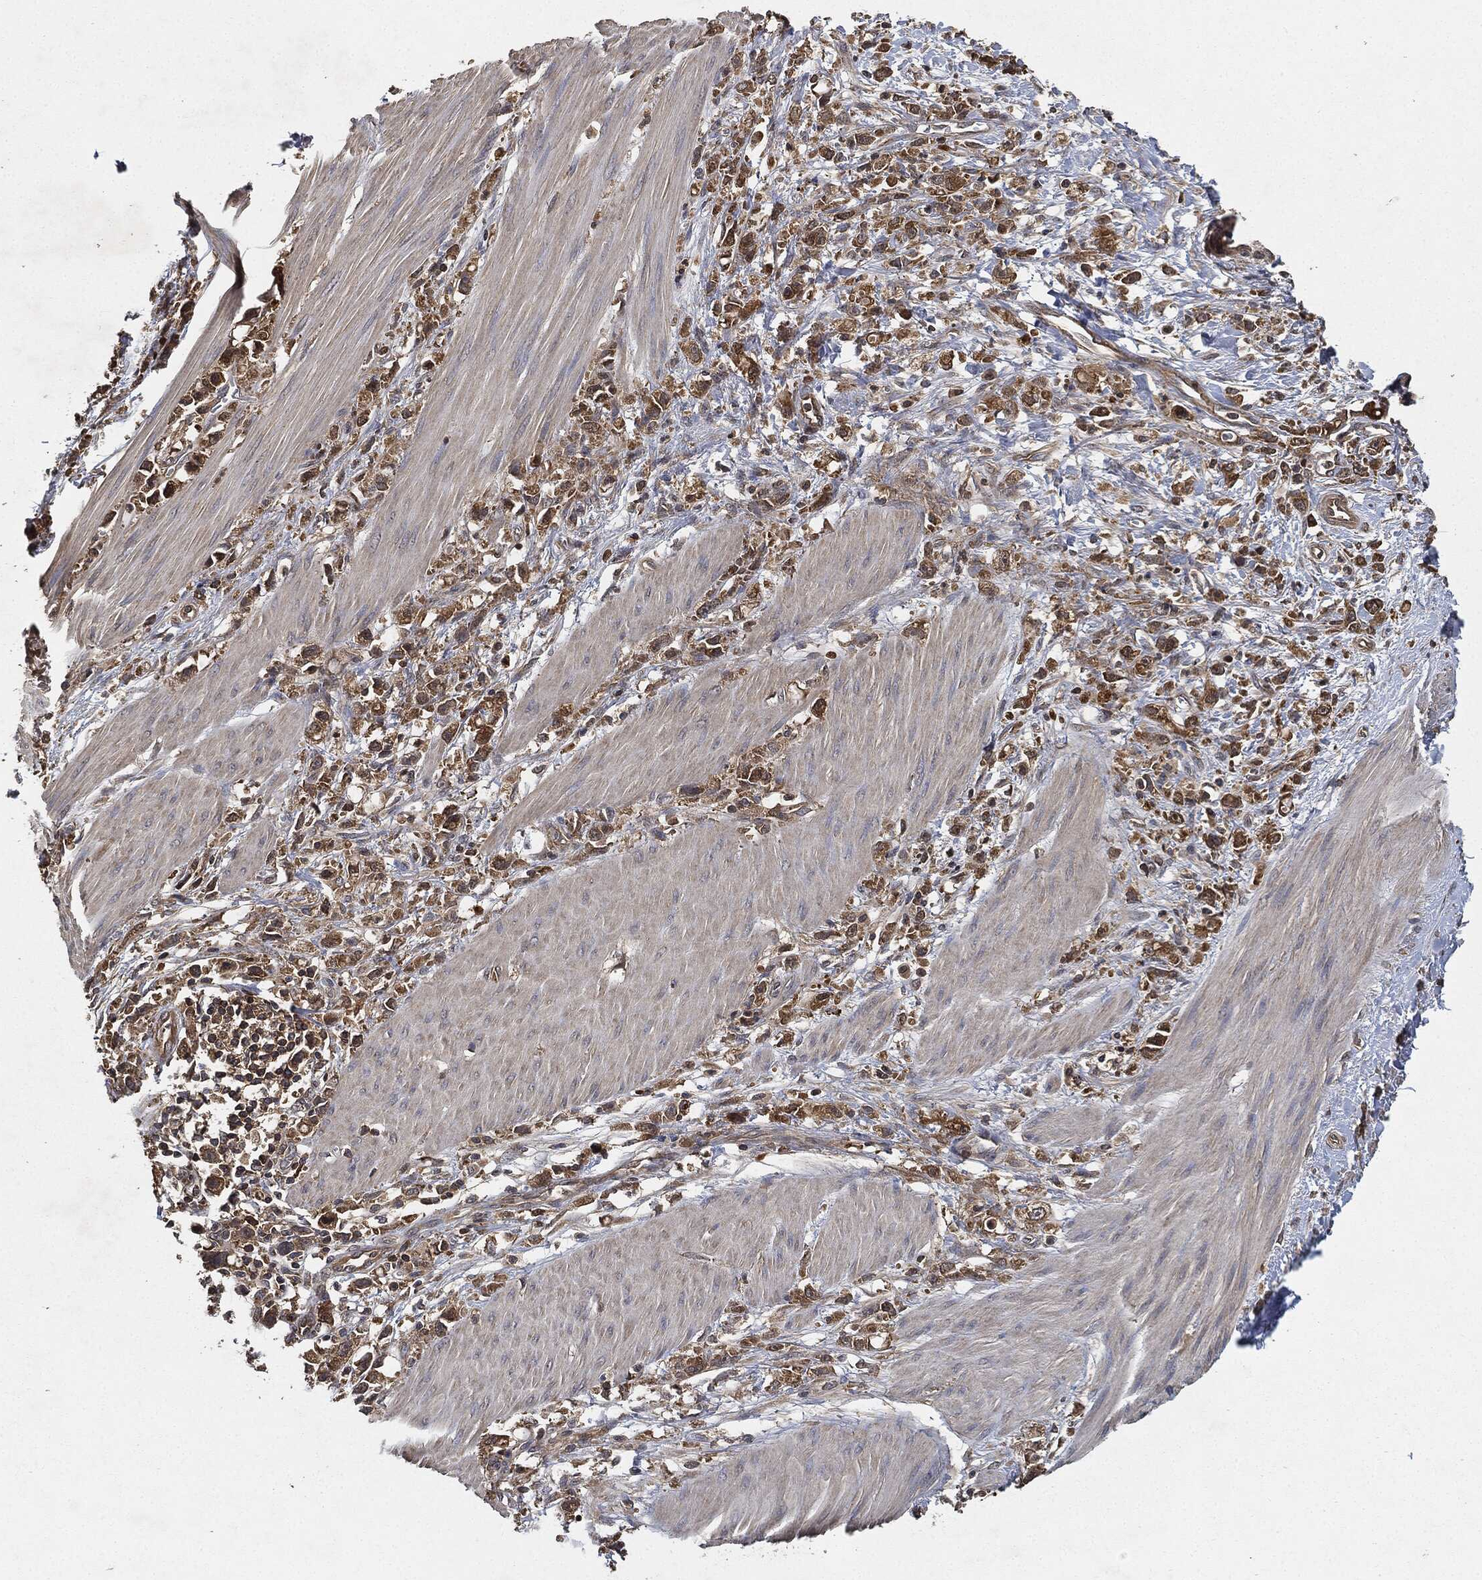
{"staining": {"intensity": "moderate", "quantity": ">75%", "location": "cytoplasmic/membranous"}, "tissue": "stomach cancer", "cell_type": "Tumor cells", "image_type": "cancer", "snomed": [{"axis": "morphology", "description": "Adenocarcinoma, NOS"}, {"axis": "topography", "description": "Stomach"}], "caption": "An IHC image of tumor tissue is shown. Protein staining in brown labels moderate cytoplasmic/membranous positivity in adenocarcinoma (stomach) within tumor cells.", "gene": "BRAF", "patient": {"sex": "female", "age": 59}}